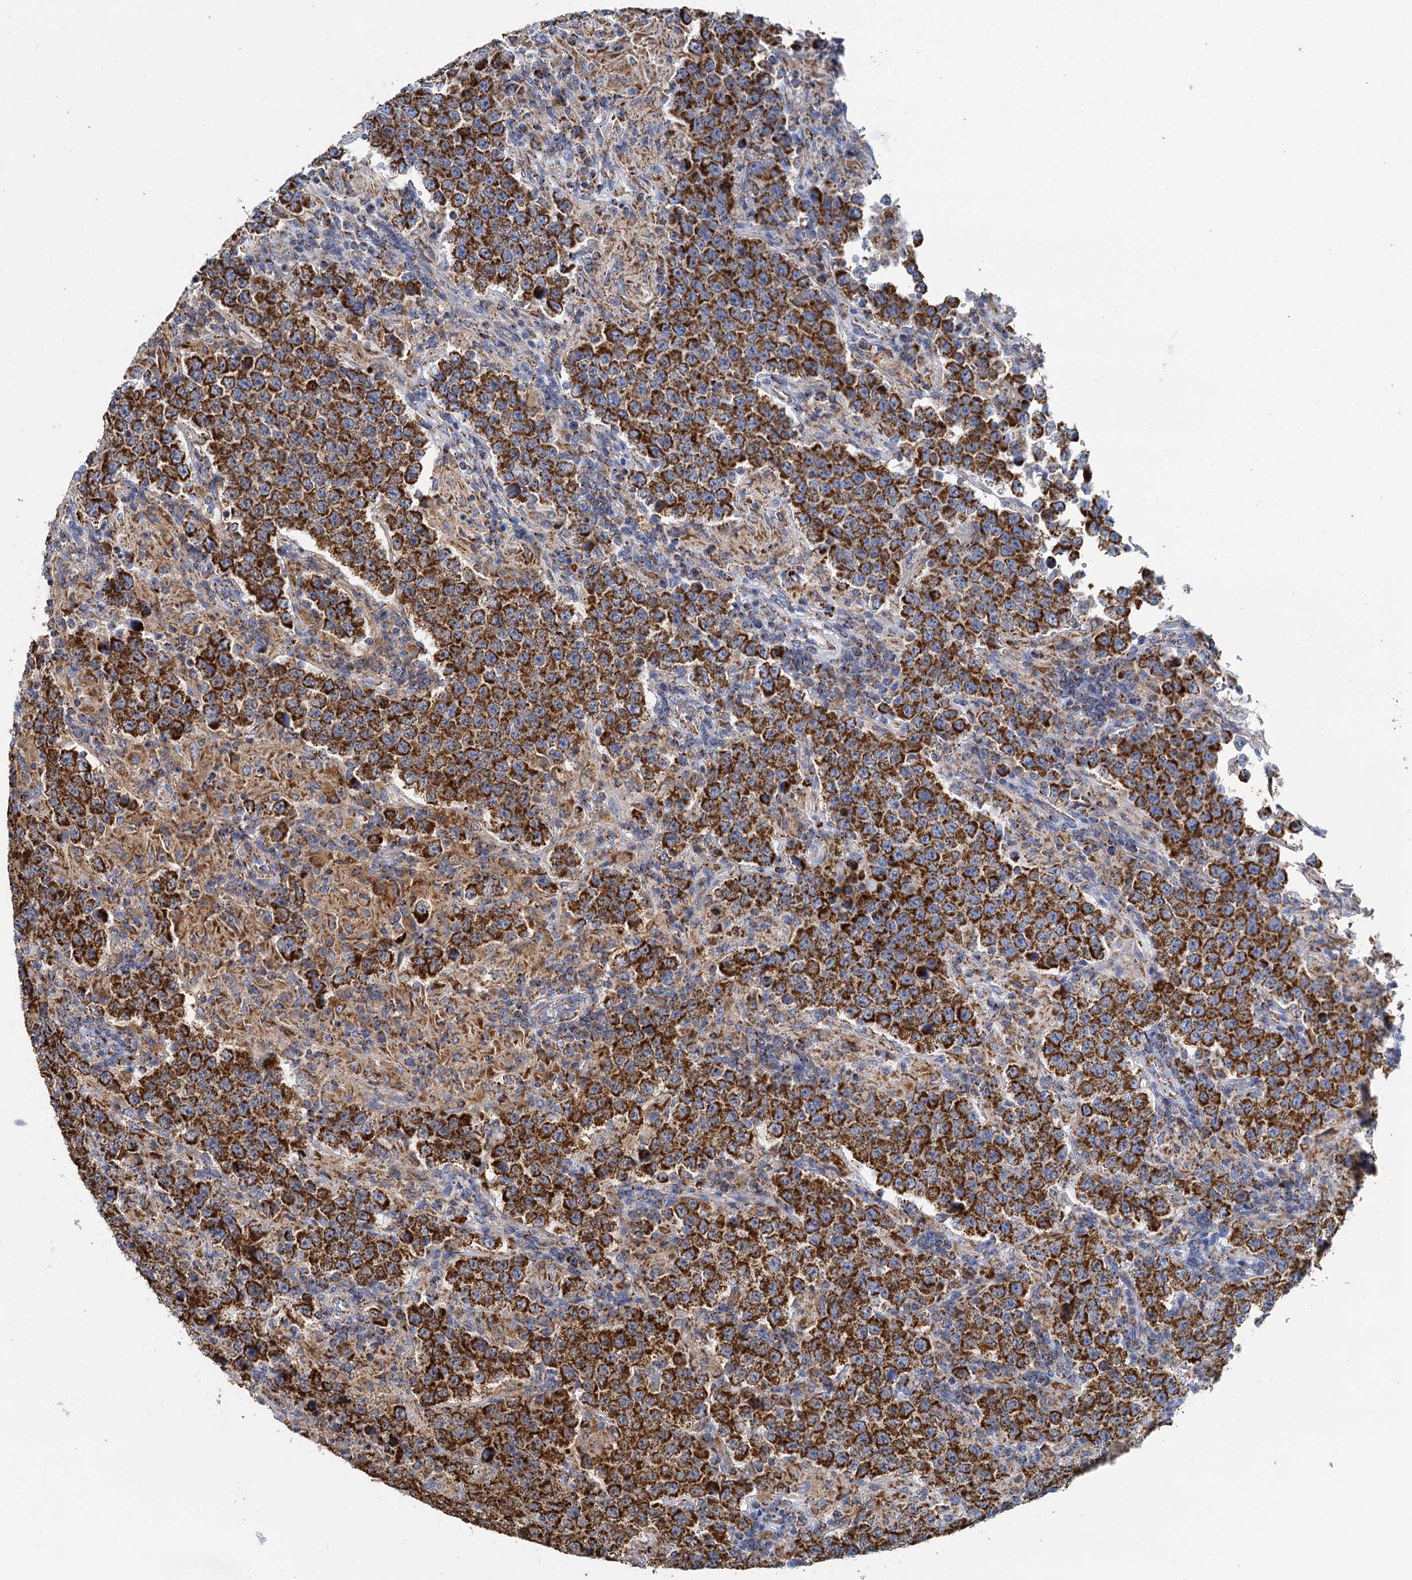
{"staining": {"intensity": "strong", "quantity": ">75%", "location": "cytoplasmic/membranous"}, "tissue": "testis cancer", "cell_type": "Tumor cells", "image_type": "cancer", "snomed": [{"axis": "morphology", "description": "Normal tissue, NOS"}, {"axis": "morphology", "description": "Urothelial carcinoma, High grade"}, {"axis": "morphology", "description": "Seminoma, NOS"}, {"axis": "morphology", "description": "Carcinoma, Embryonal, NOS"}, {"axis": "topography", "description": "Urinary bladder"}, {"axis": "topography", "description": "Testis"}], "caption": "There is high levels of strong cytoplasmic/membranous positivity in tumor cells of testis cancer, as demonstrated by immunohistochemical staining (brown color).", "gene": "CCP110", "patient": {"sex": "male", "age": 41}}